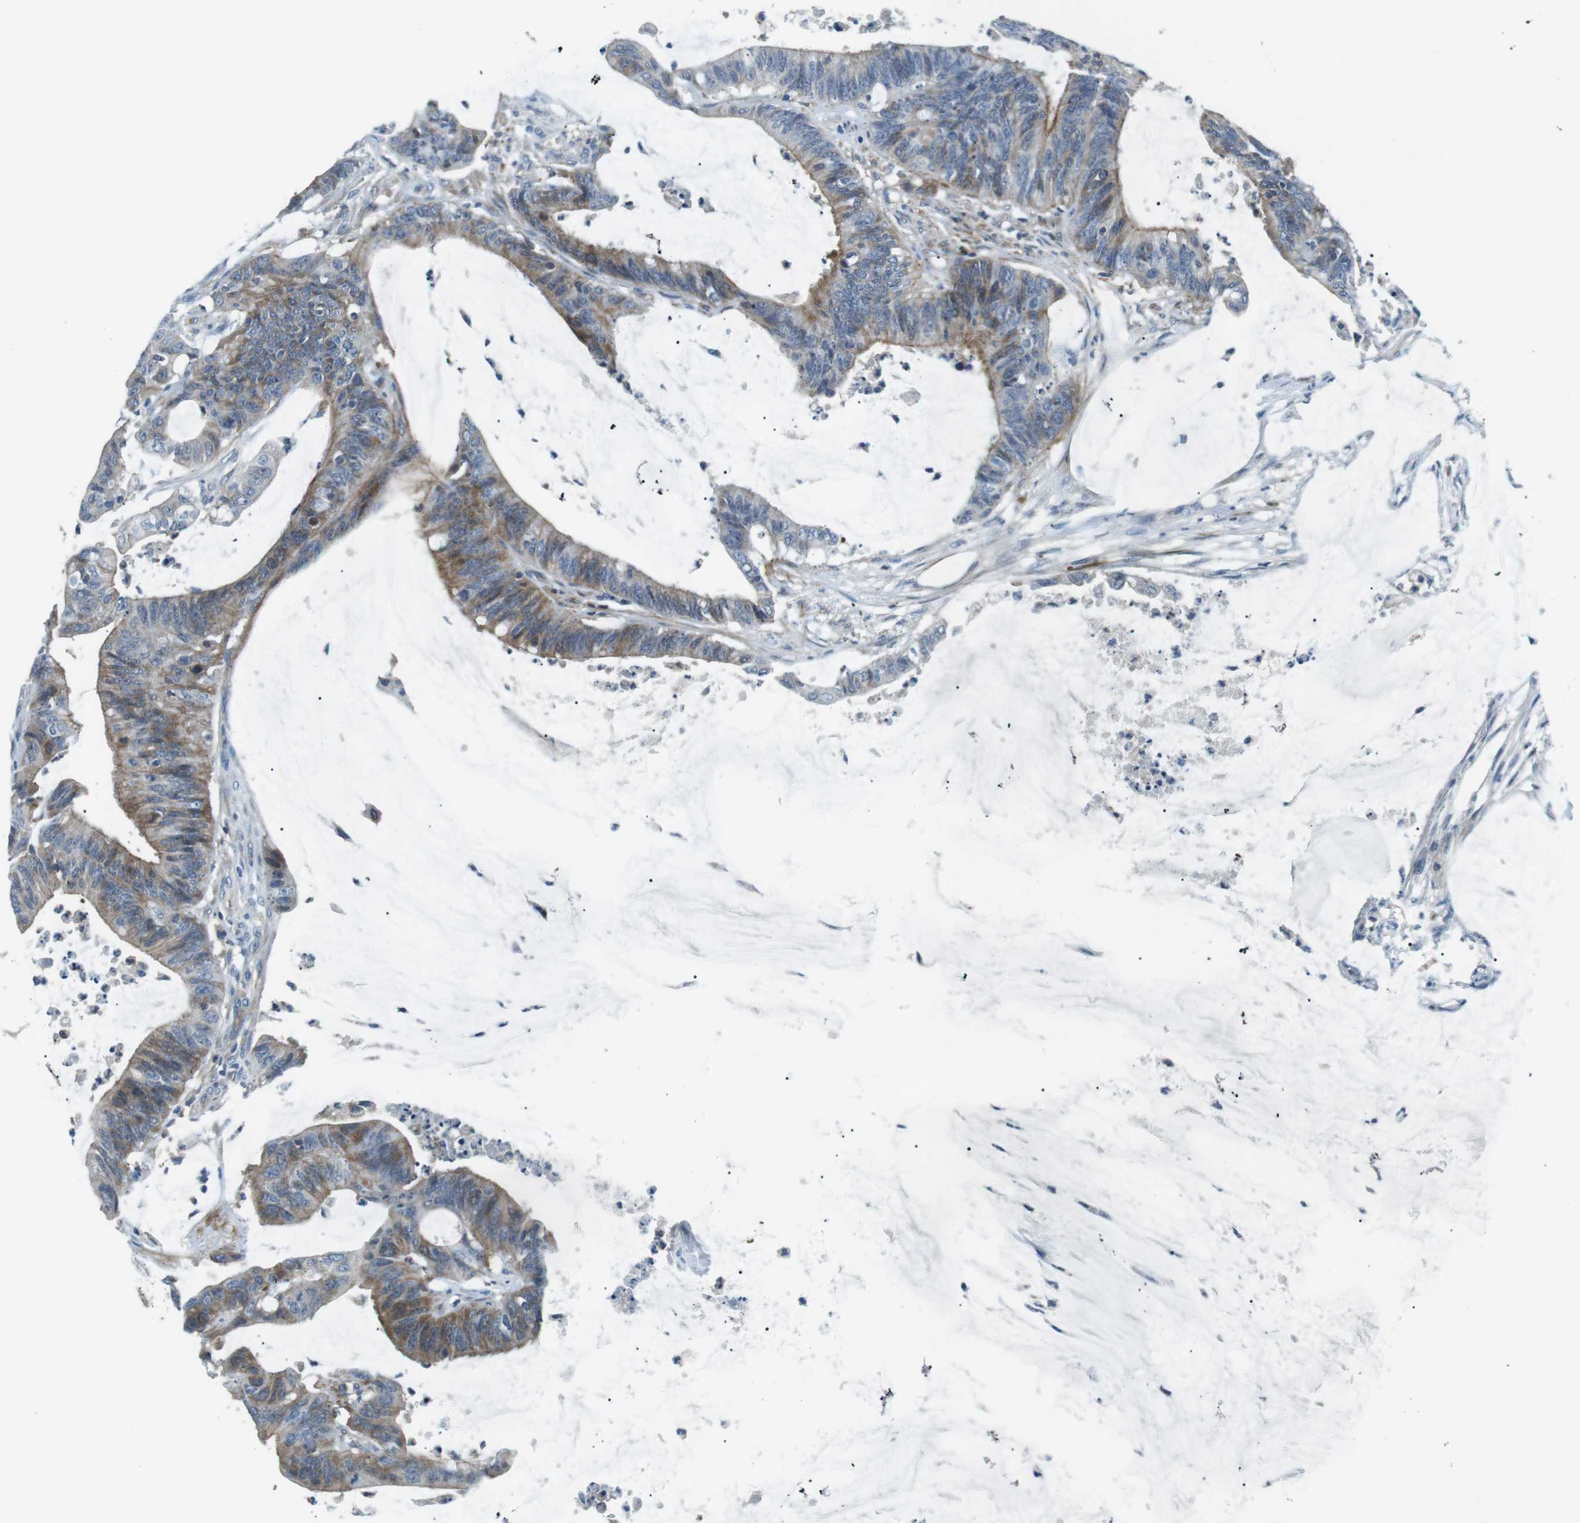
{"staining": {"intensity": "moderate", "quantity": "<25%", "location": "cytoplasmic/membranous"}, "tissue": "colorectal cancer", "cell_type": "Tumor cells", "image_type": "cancer", "snomed": [{"axis": "morphology", "description": "Adenocarcinoma, NOS"}, {"axis": "topography", "description": "Rectum"}], "caption": "There is low levels of moderate cytoplasmic/membranous expression in tumor cells of colorectal cancer, as demonstrated by immunohistochemical staining (brown color).", "gene": "ARVCF", "patient": {"sex": "female", "age": 66}}